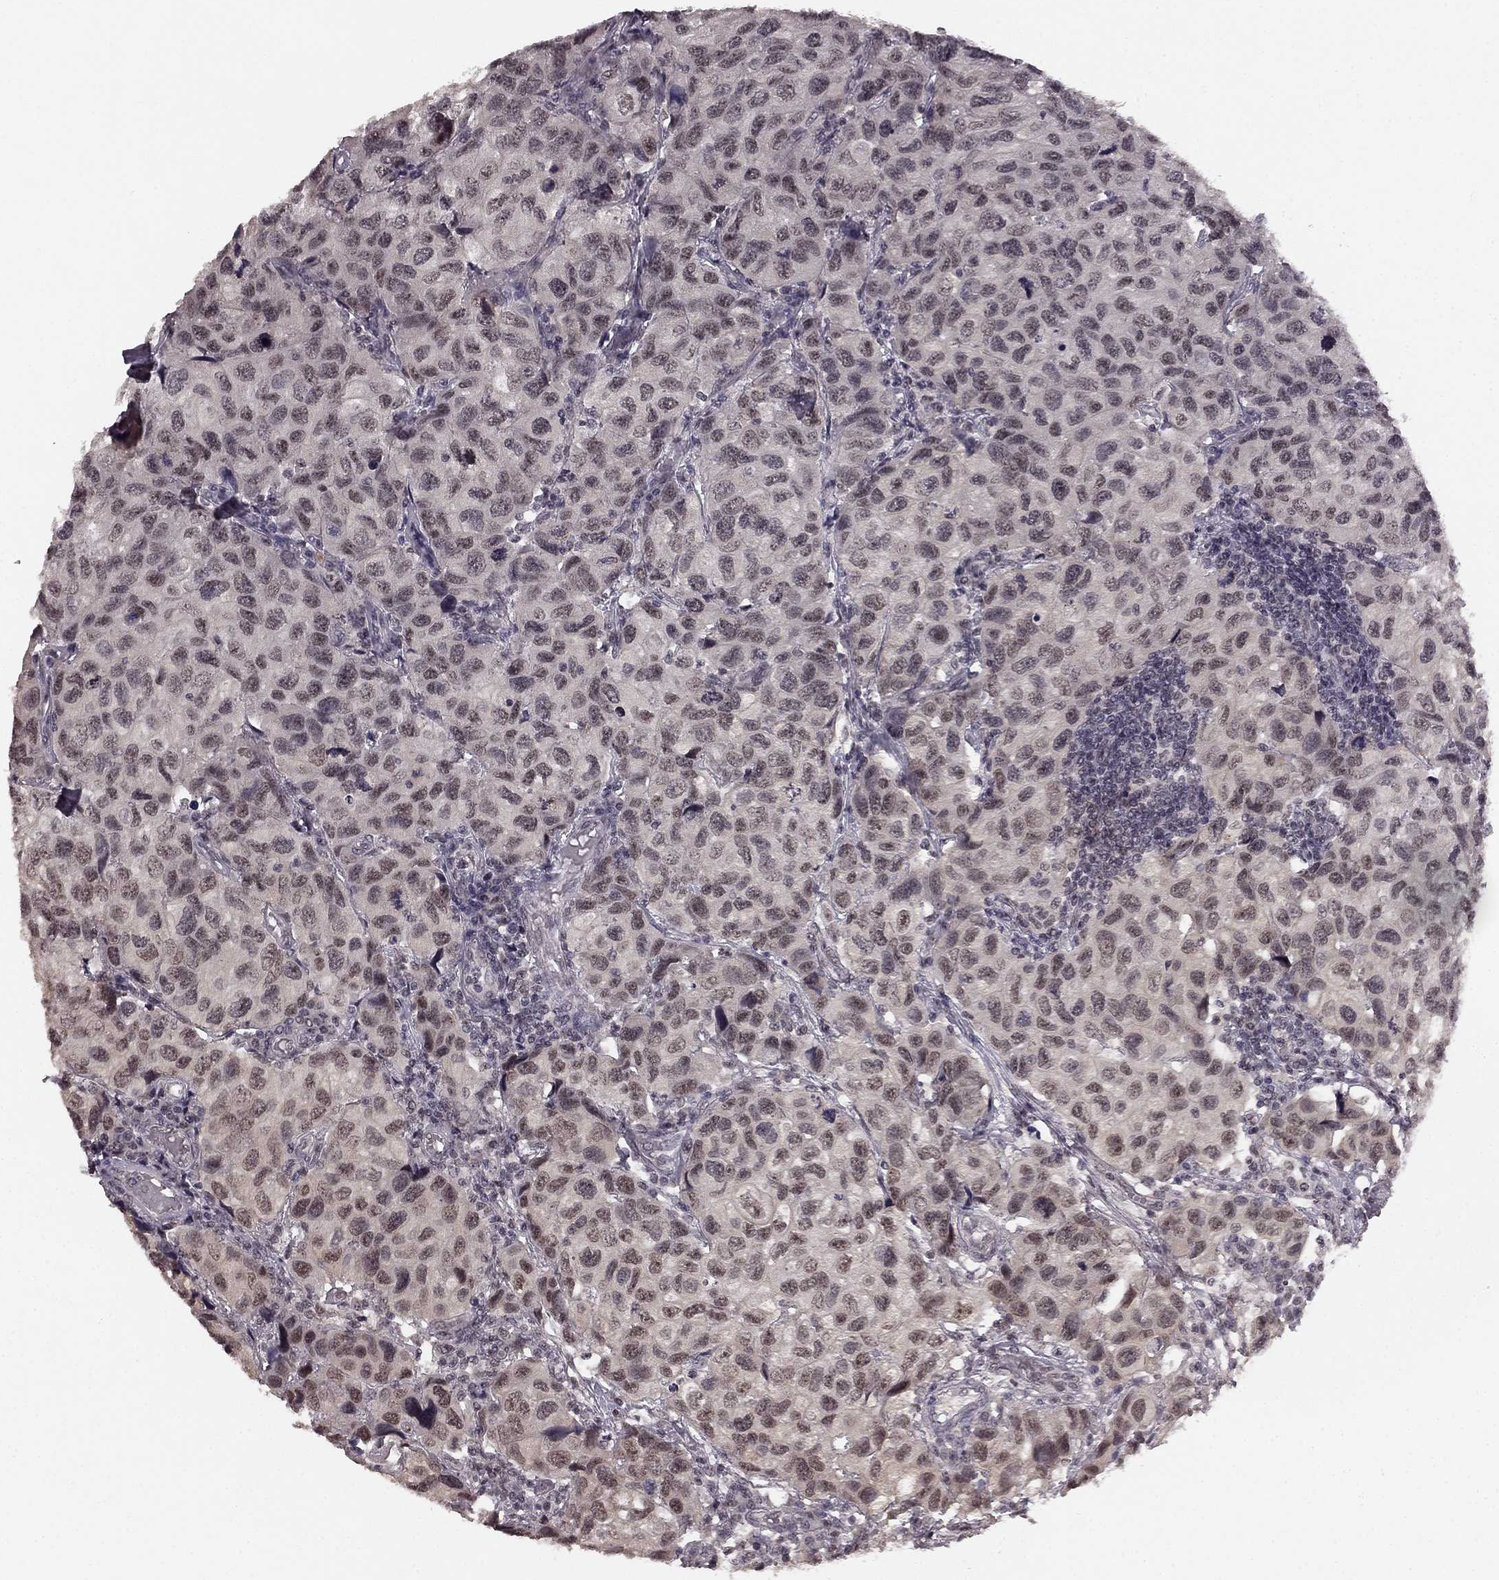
{"staining": {"intensity": "negative", "quantity": "none", "location": "none"}, "tissue": "urothelial cancer", "cell_type": "Tumor cells", "image_type": "cancer", "snomed": [{"axis": "morphology", "description": "Urothelial carcinoma, High grade"}, {"axis": "topography", "description": "Urinary bladder"}], "caption": "Image shows no significant protein staining in tumor cells of urothelial carcinoma (high-grade). (Brightfield microscopy of DAB IHC at high magnification).", "gene": "HCN4", "patient": {"sex": "male", "age": 79}}